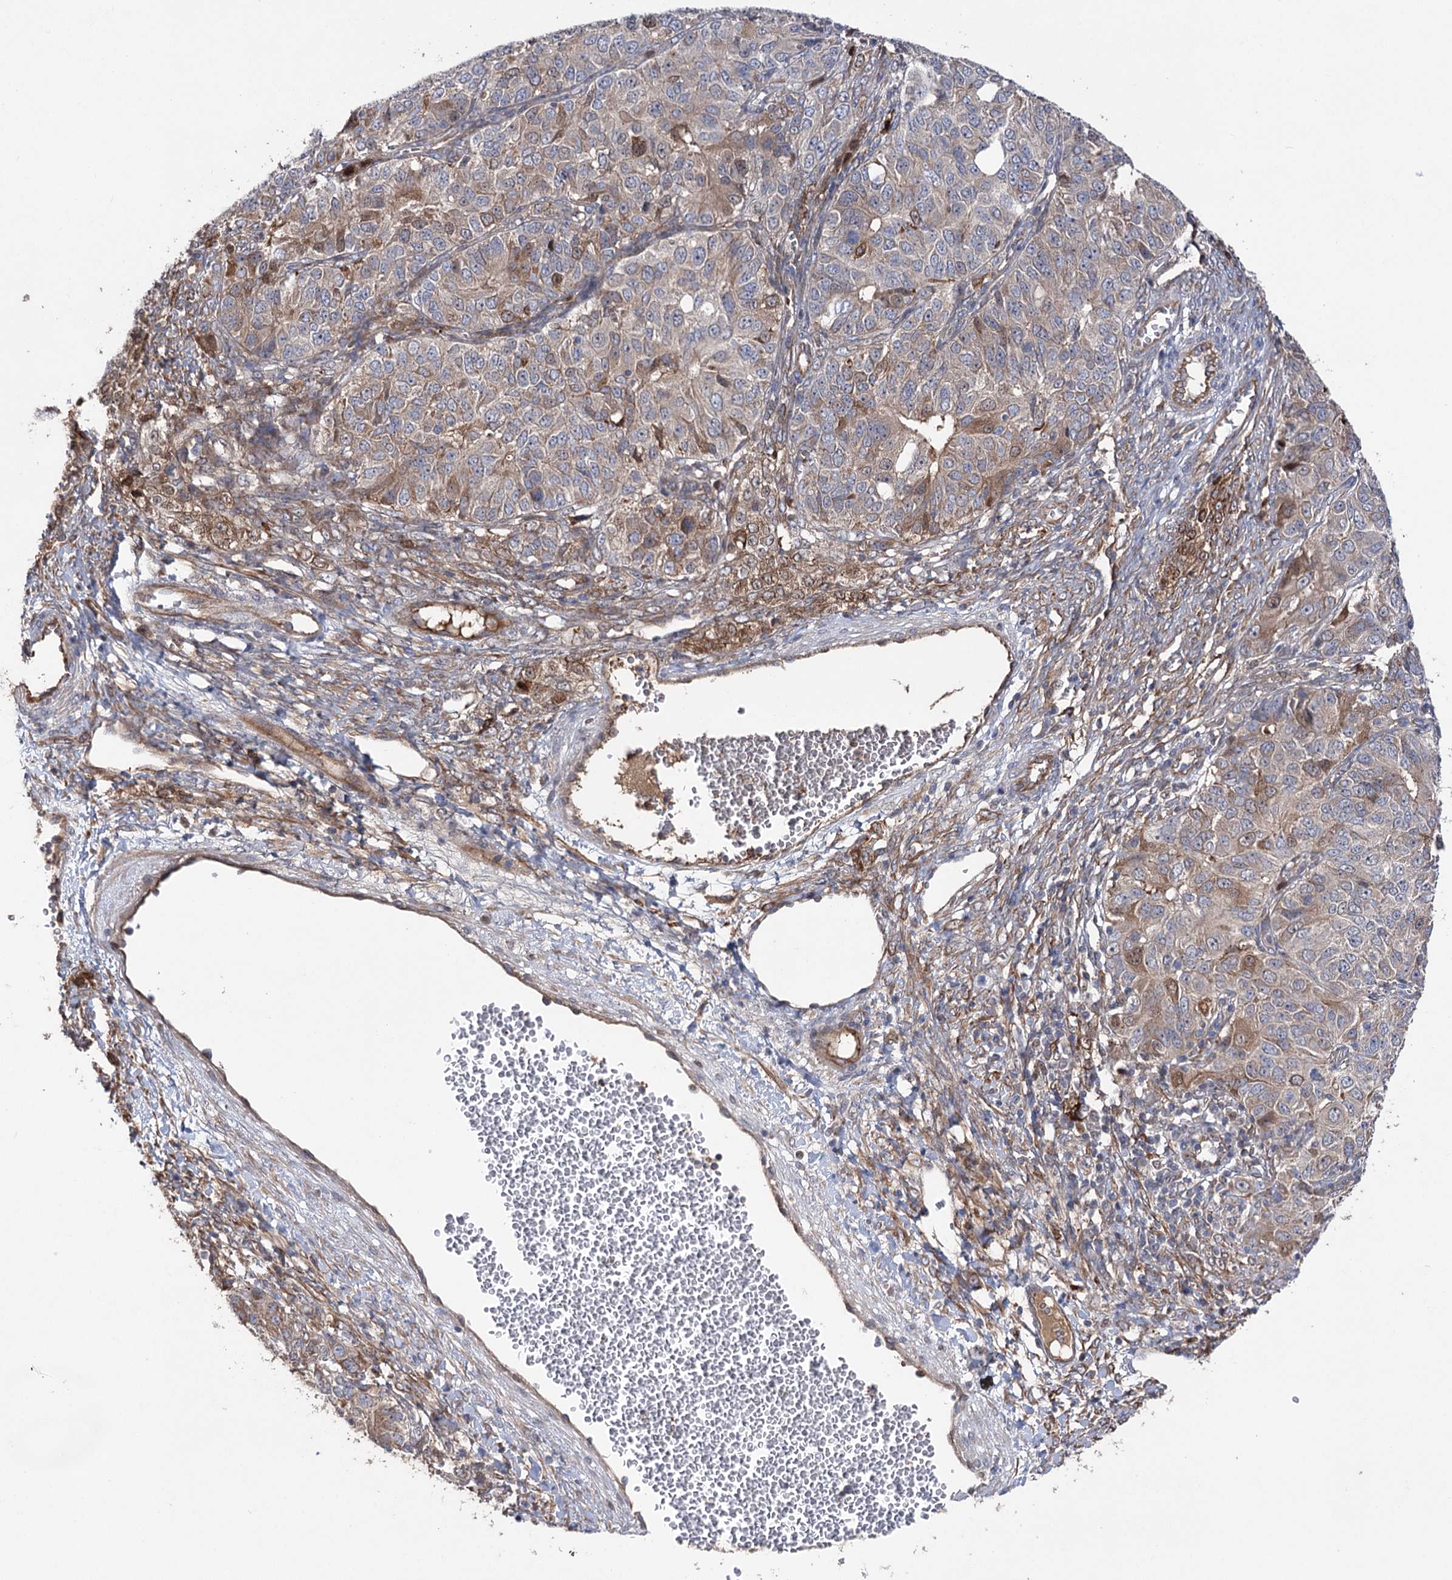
{"staining": {"intensity": "moderate", "quantity": "<25%", "location": "cytoplasmic/membranous,nuclear"}, "tissue": "ovarian cancer", "cell_type": "Tumor cells", "image_type": "cancer", "snomed": [{"axis": "morphology", "description": "Carcinoma, endometroid"}, {"axis": "topography", "description": "Ovary"}], "caption": "This micrograph demonstrates IHC staining of ovarian cancer (endometroid carcinoma), with low moderate cytoplasmic/membranous and nuclear positivity in approximately <25% of tumor cells.", "gene": "OTUD1", "patient": {"sex": "female", "age": 51}}